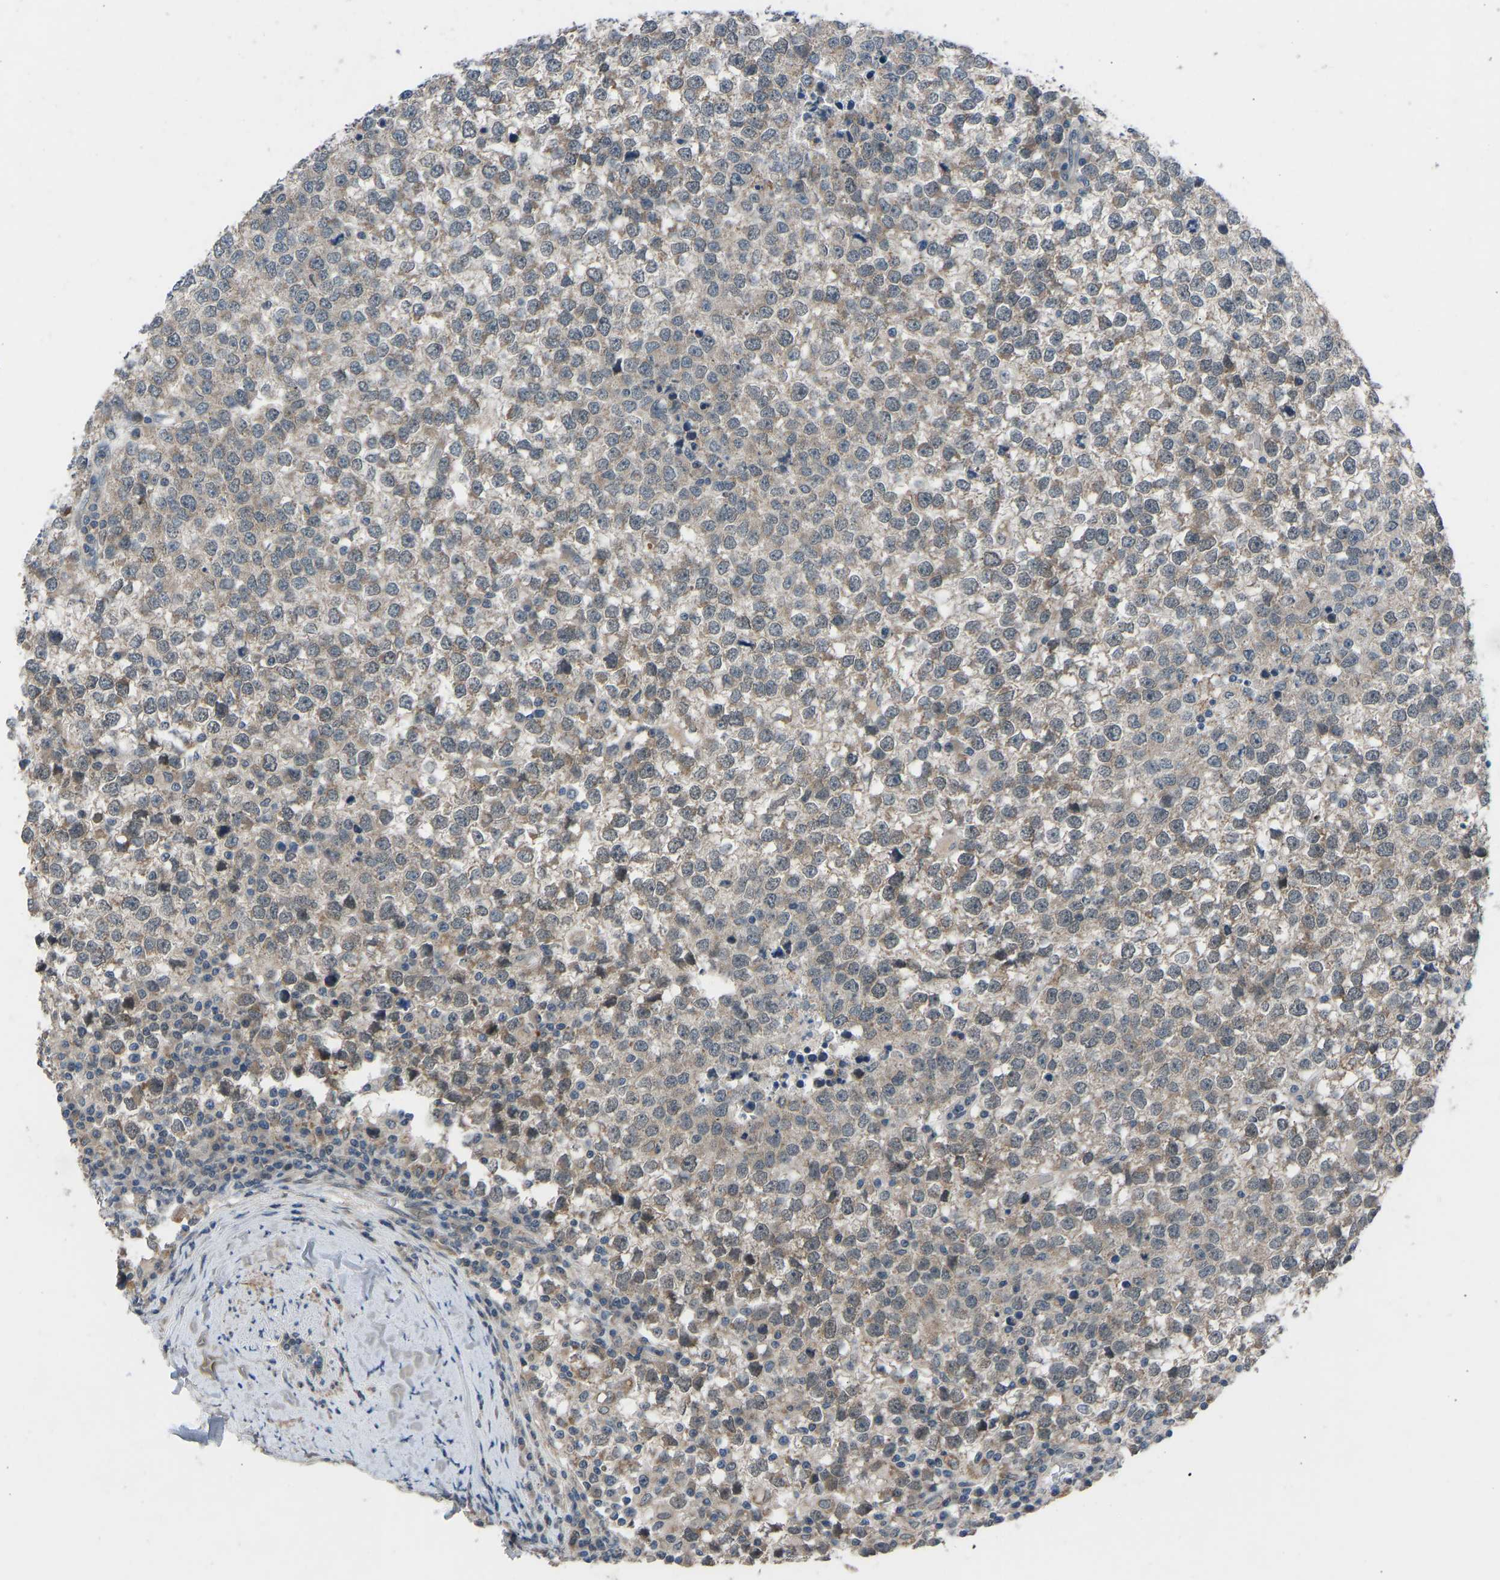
{"staining": {"intensity": "weak", "quantity": ">75%", "location": "cytoplasmic/membranous"}, "tissue": "testis cancer", "cell_type": "Tumor cells", "image_type": "cancer", "snomed": [{"axis": "morphology", "description": "Seminoma, NOS"}, {"axis": "topography", "description": "Testis"}], "caption": "High-magnification brightfield microscopy of testis cancer stained with DAB (3,3'-diaminobenzidine) (brown) and counterstained with hematoxylin (blue). tumor cells exhibit weak cytoplasmic/membranous positivity is present in approximately>75% of cells.", "gene": "CDK2AP1", "patient": {"sex": "male", "age": 65}}